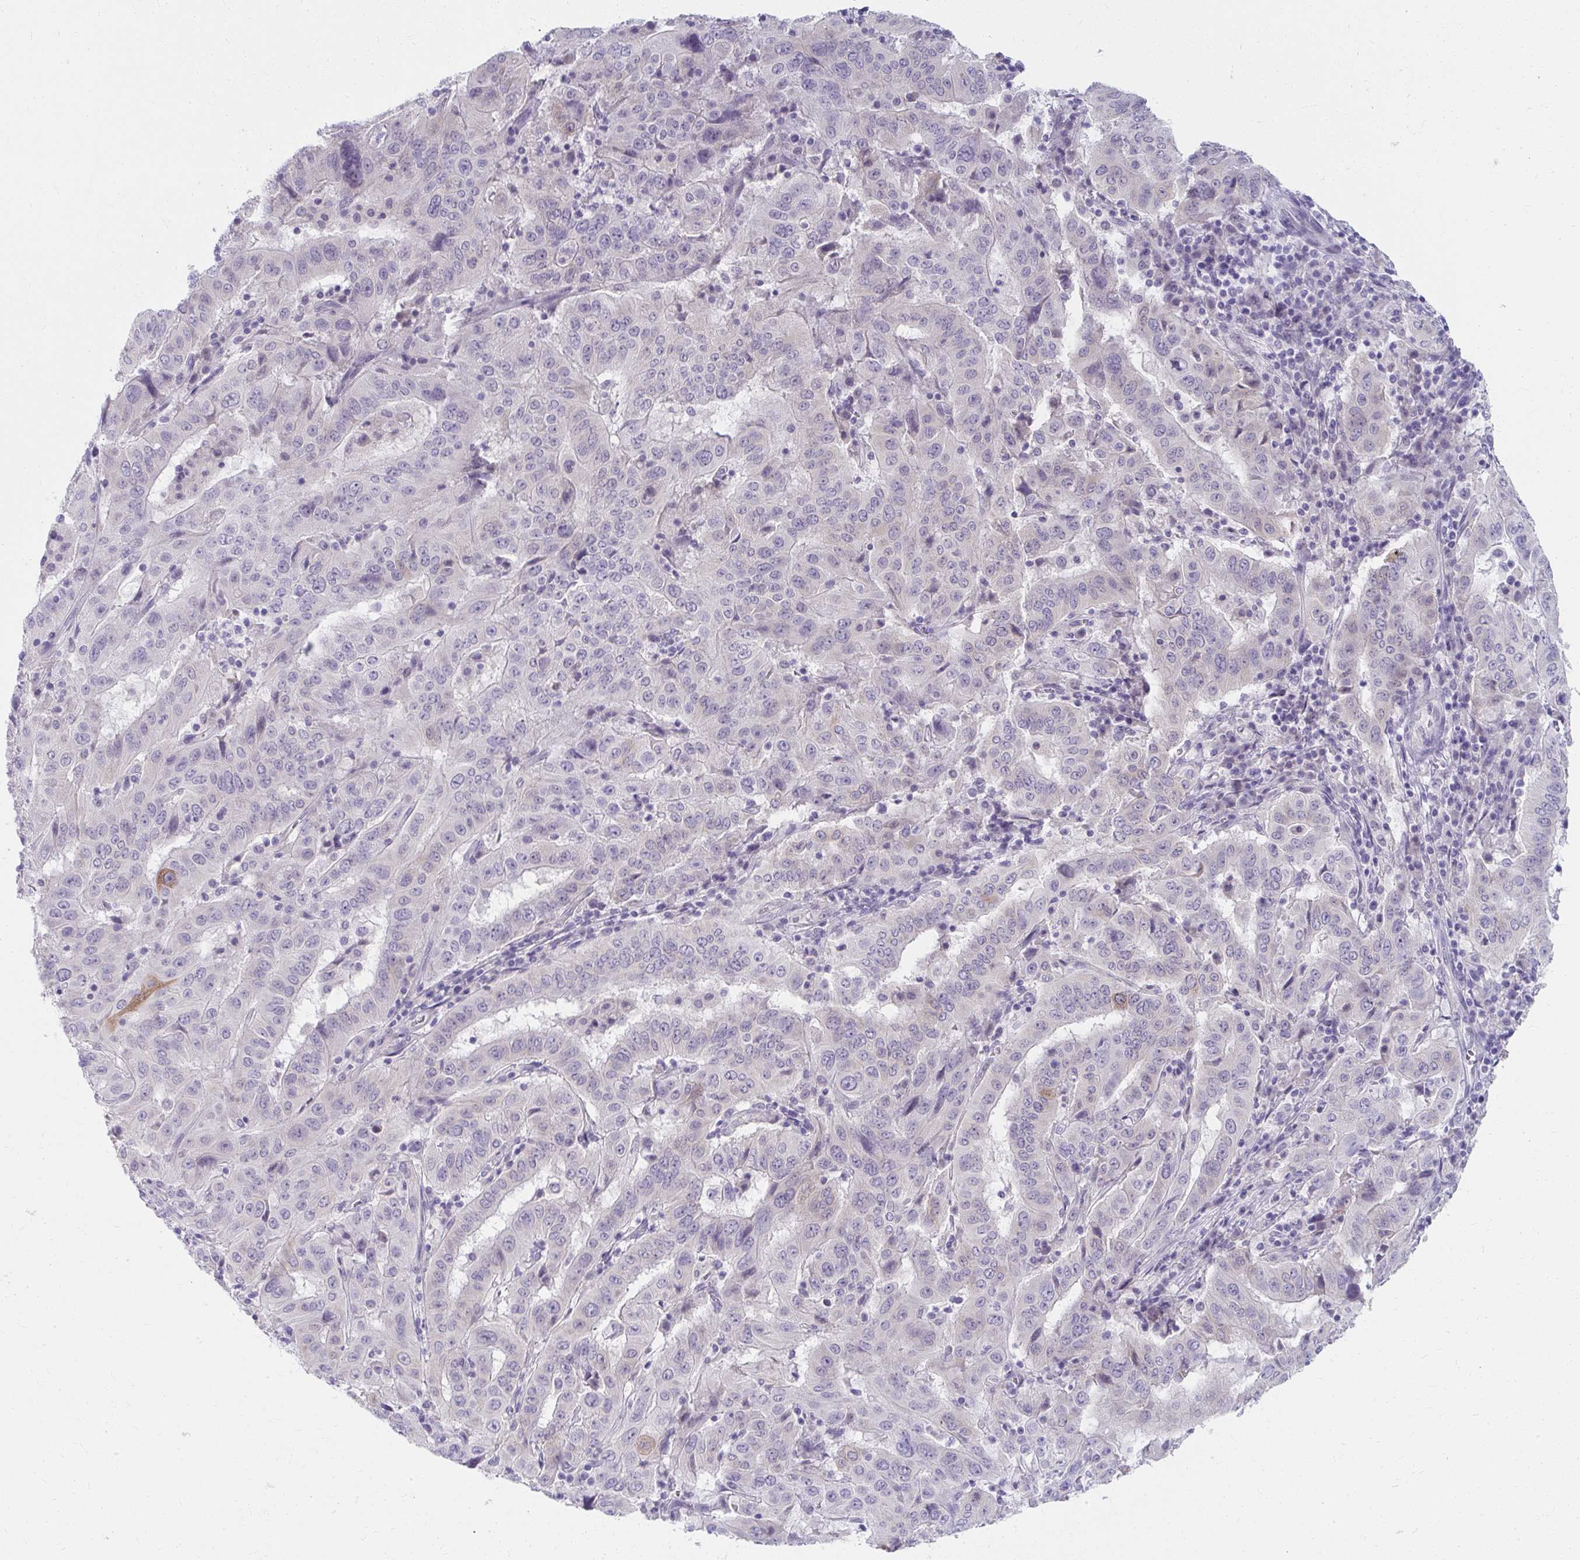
{"staining": {"intensity": "negative", "quantity": "none", "location": "none"}, "tissue": "pancreatic cancer", "cell_type": "Tumor cells", "image_type": "cancer", "snomed": [{"axis": "morphology", "description": "Adenocarcinoma, NOS"}, {"axis": "topography", "description": "Pancreas"}], "caption": "Tumor cells show no significant positivity in adenocarcinoma (pancreatic).", "gene": "UGT3A2", "patient": {"sex": "male", "age": 63}}